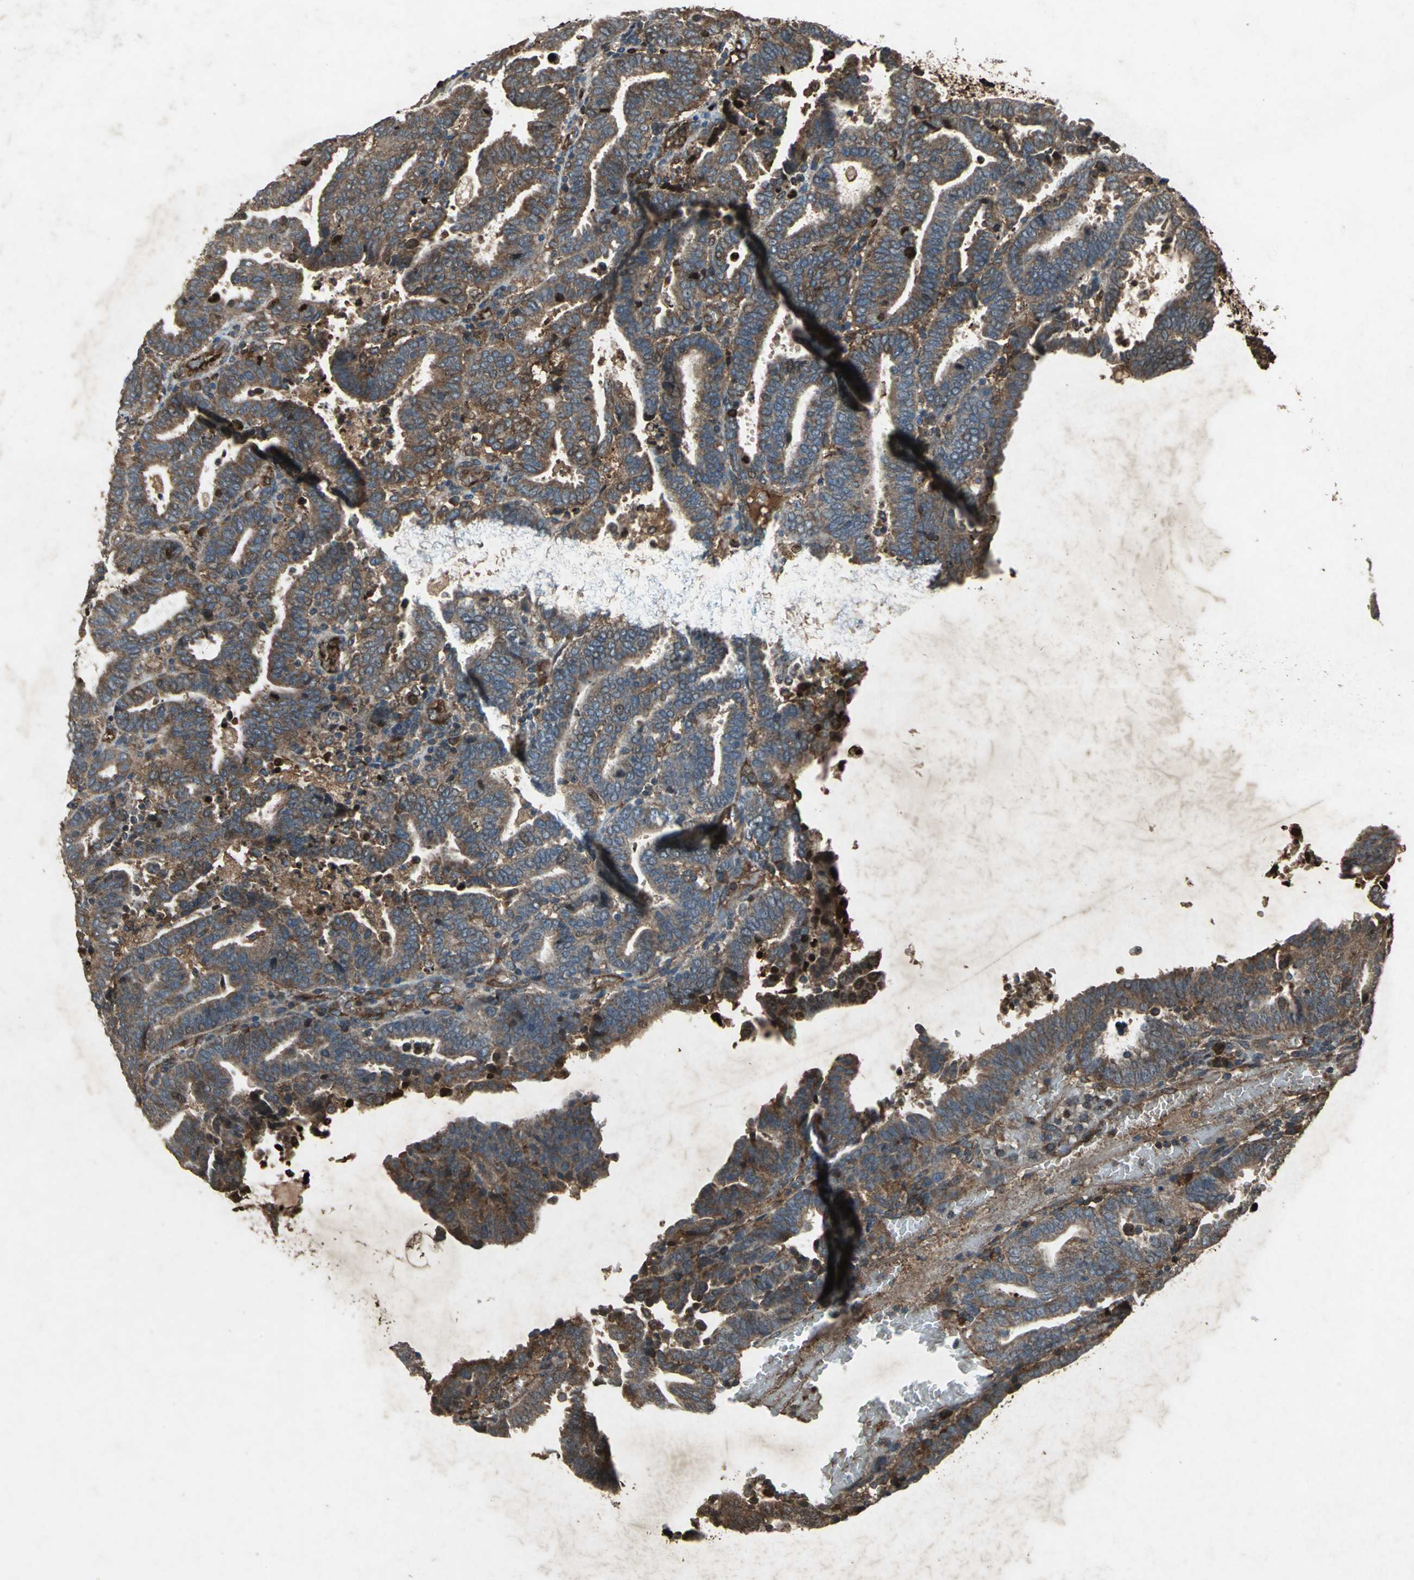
{"staining": {"intensity": "strong", "quantity": ">75%", "location": "cytoplasmic/membranous,nuclear"}, "tissue": "endometrial cancer", "cell_type": "Tumor cells", "image_type": "cancer", "snomed": [{"axis": "morphology", "description": "Adenocarcinoma, NOS"}, {"axis": "topography", "description": "Uterus"}], "caption": "About >75% of tumor cells in human adenocarcinoma (endometrial) reveal strong cytoplasmic/membranous and nuclear protein positivity as visualized by brown immunohistochemical staining.", "gene": "SEPTIN4", "patient": {"sex": "female", "age": 83}}